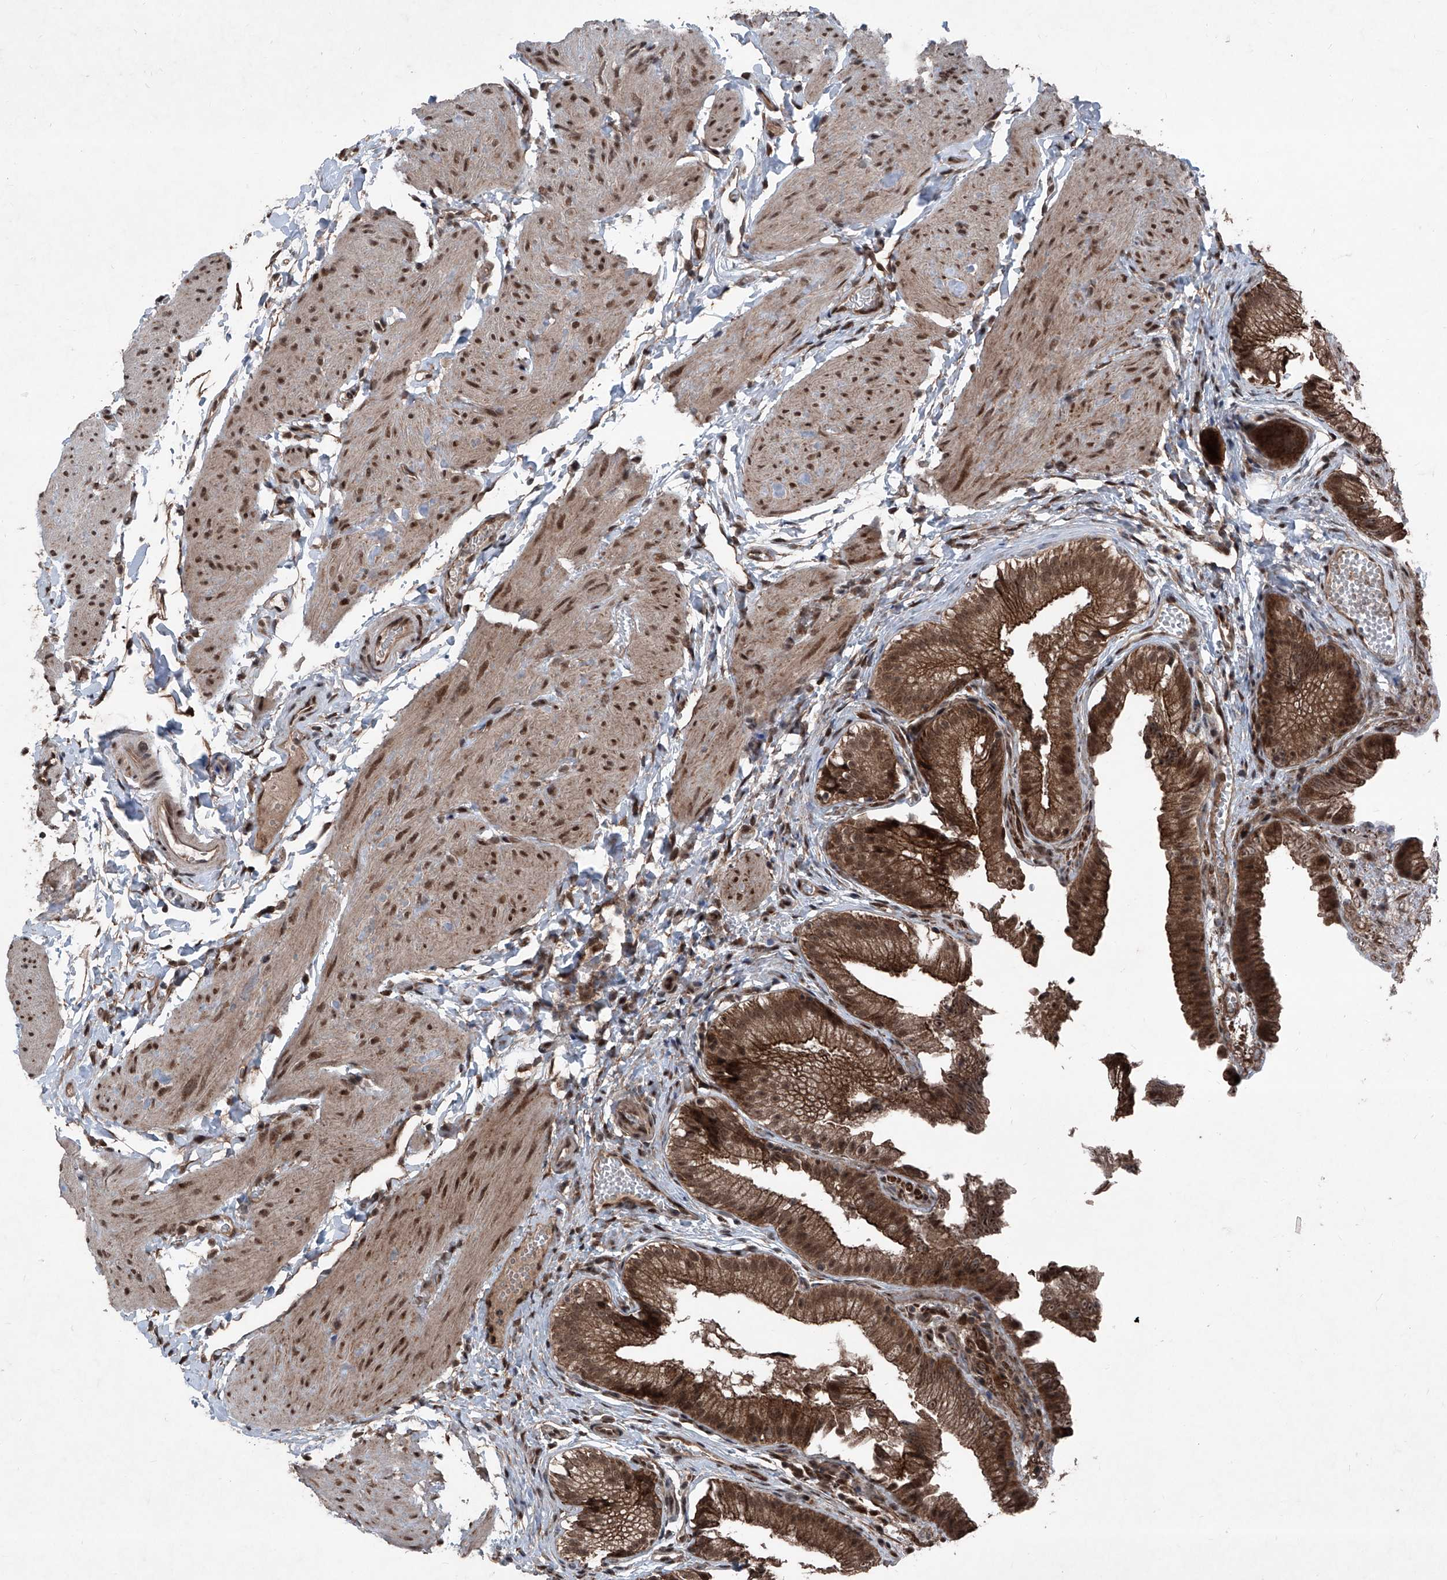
{"staining": {"intensity": "strong", "quantity": ">75%", "location": "cytoplasmic/membranous,nuclear"}, "tissue": "gallbladder", "cell_type": "Glandular cells", "image_type": "normal", "snomed": [{"axis": "morphology", "description": "Normal tissue, NOS"}, {"axis": "topography", "description": "Gallbladder"}], "caption": "An immunohistochemistry (IHC) micrograph of benign tissue is shown. Protein staining in brown shows strong cytoplasmic/membranous,nuclear positivity in gallbladder within glandular cells. (Stains: DAB (3,3'-diaminobenzidine) in brown, nuclei in blue, Microscopy: brightfield microscopy at high magnification).", "gene": "COA7", "patient": {"sex": "female", "age": 30}}